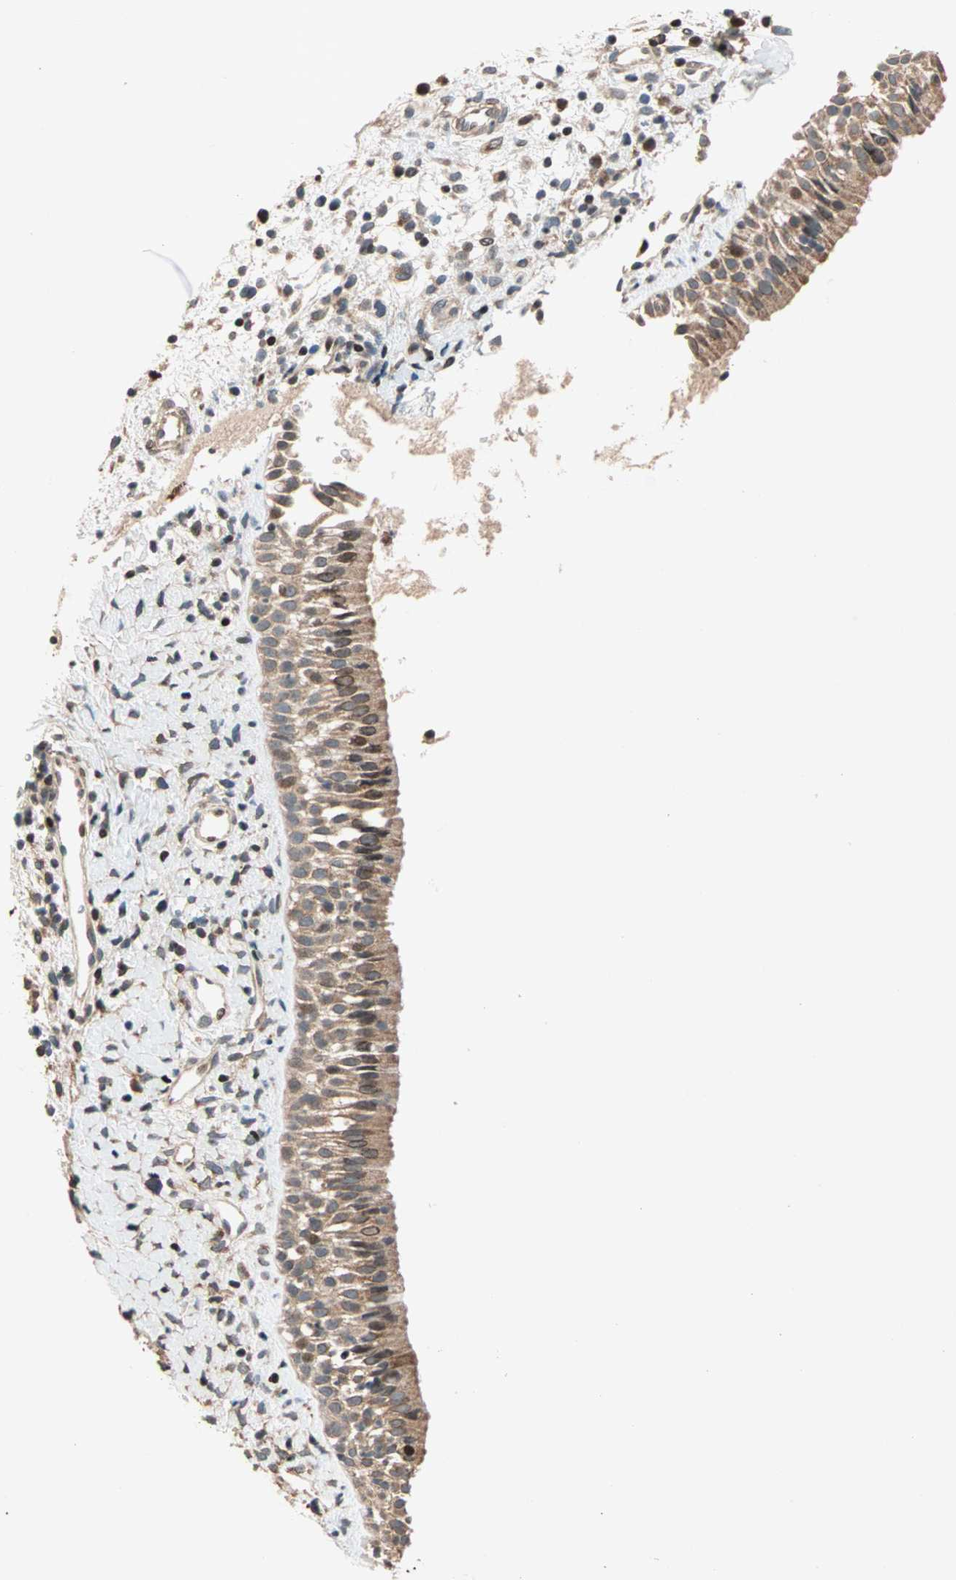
{"staining": {"intensity": "moderate", "quantity": ">75%", "location": "cytoplasmic/membranous"}, "tissue": "nasopharynx", "cell_type": "Respiratory epithelial cells", "image_type": "normal", "snomed": [{"axis": "morphology", "description": "Normal tissue, NOS"}, {"axis": "topography", "description": "Nasopharynx"}], "caption": "Protein expression analysis of normal nasopharynx demonstrates moderate cytoplasmic/membranous positivity in approximately >75% of respiratory epithelial cells.", "gene": "HECW1", "patient": {"sex": "male", "age": 22}}